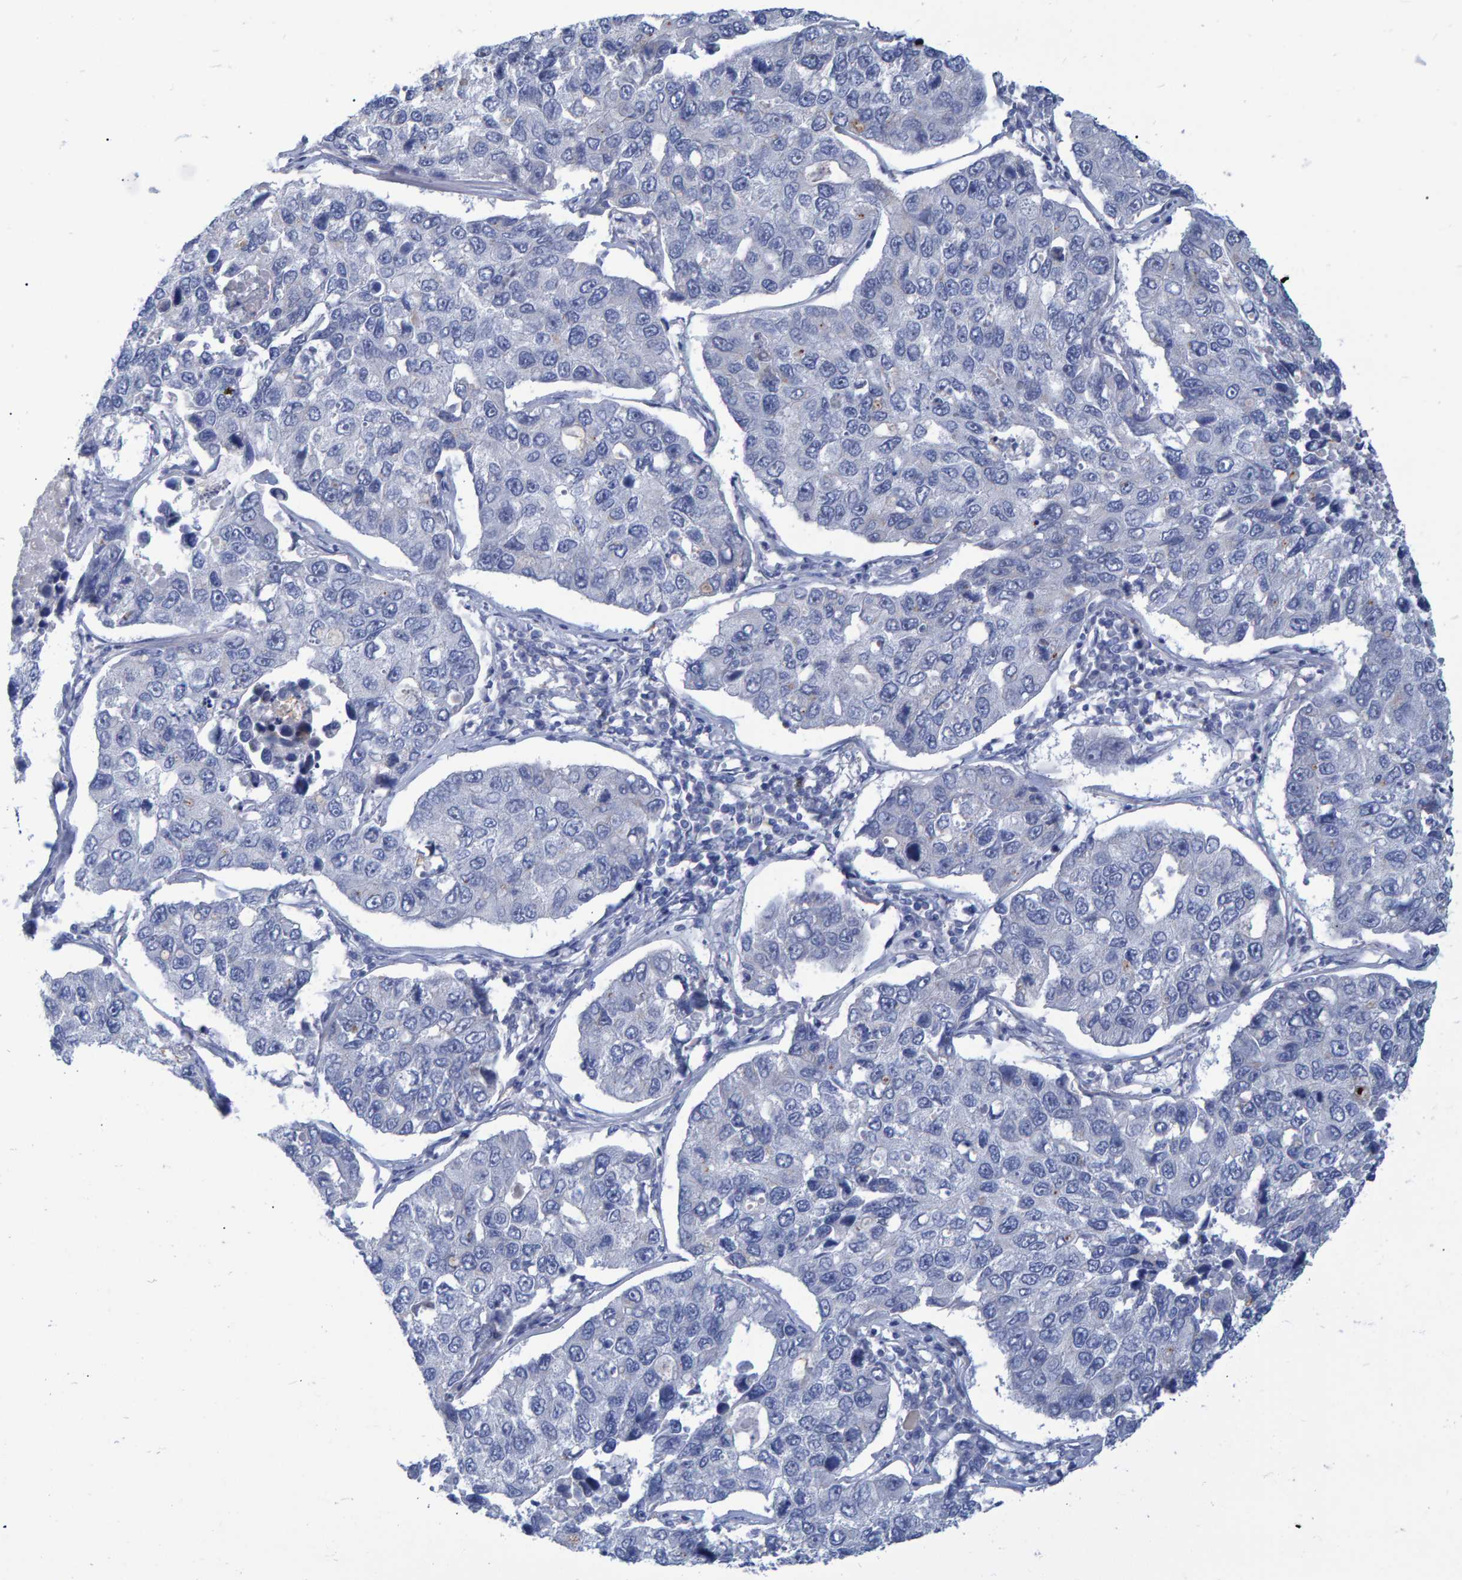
{"staining": {"intensity": "negative", "quantity": "none", "location": "none"}, "tissue": "lung cancer", "cell_type": "Tumor cells", "image_type": "cancer", "snomed": [{"axis": "morphology", "description": "Adenocarcinoma, NOS"}, {"axis": "topography", "description": "Lung"}], "caption": "The histopathology image reveals no significant staining in tumor cells of lung adenocarcinoma.", "gene": "PROCA1", "patient": {"sex": "male", "age": 64}}